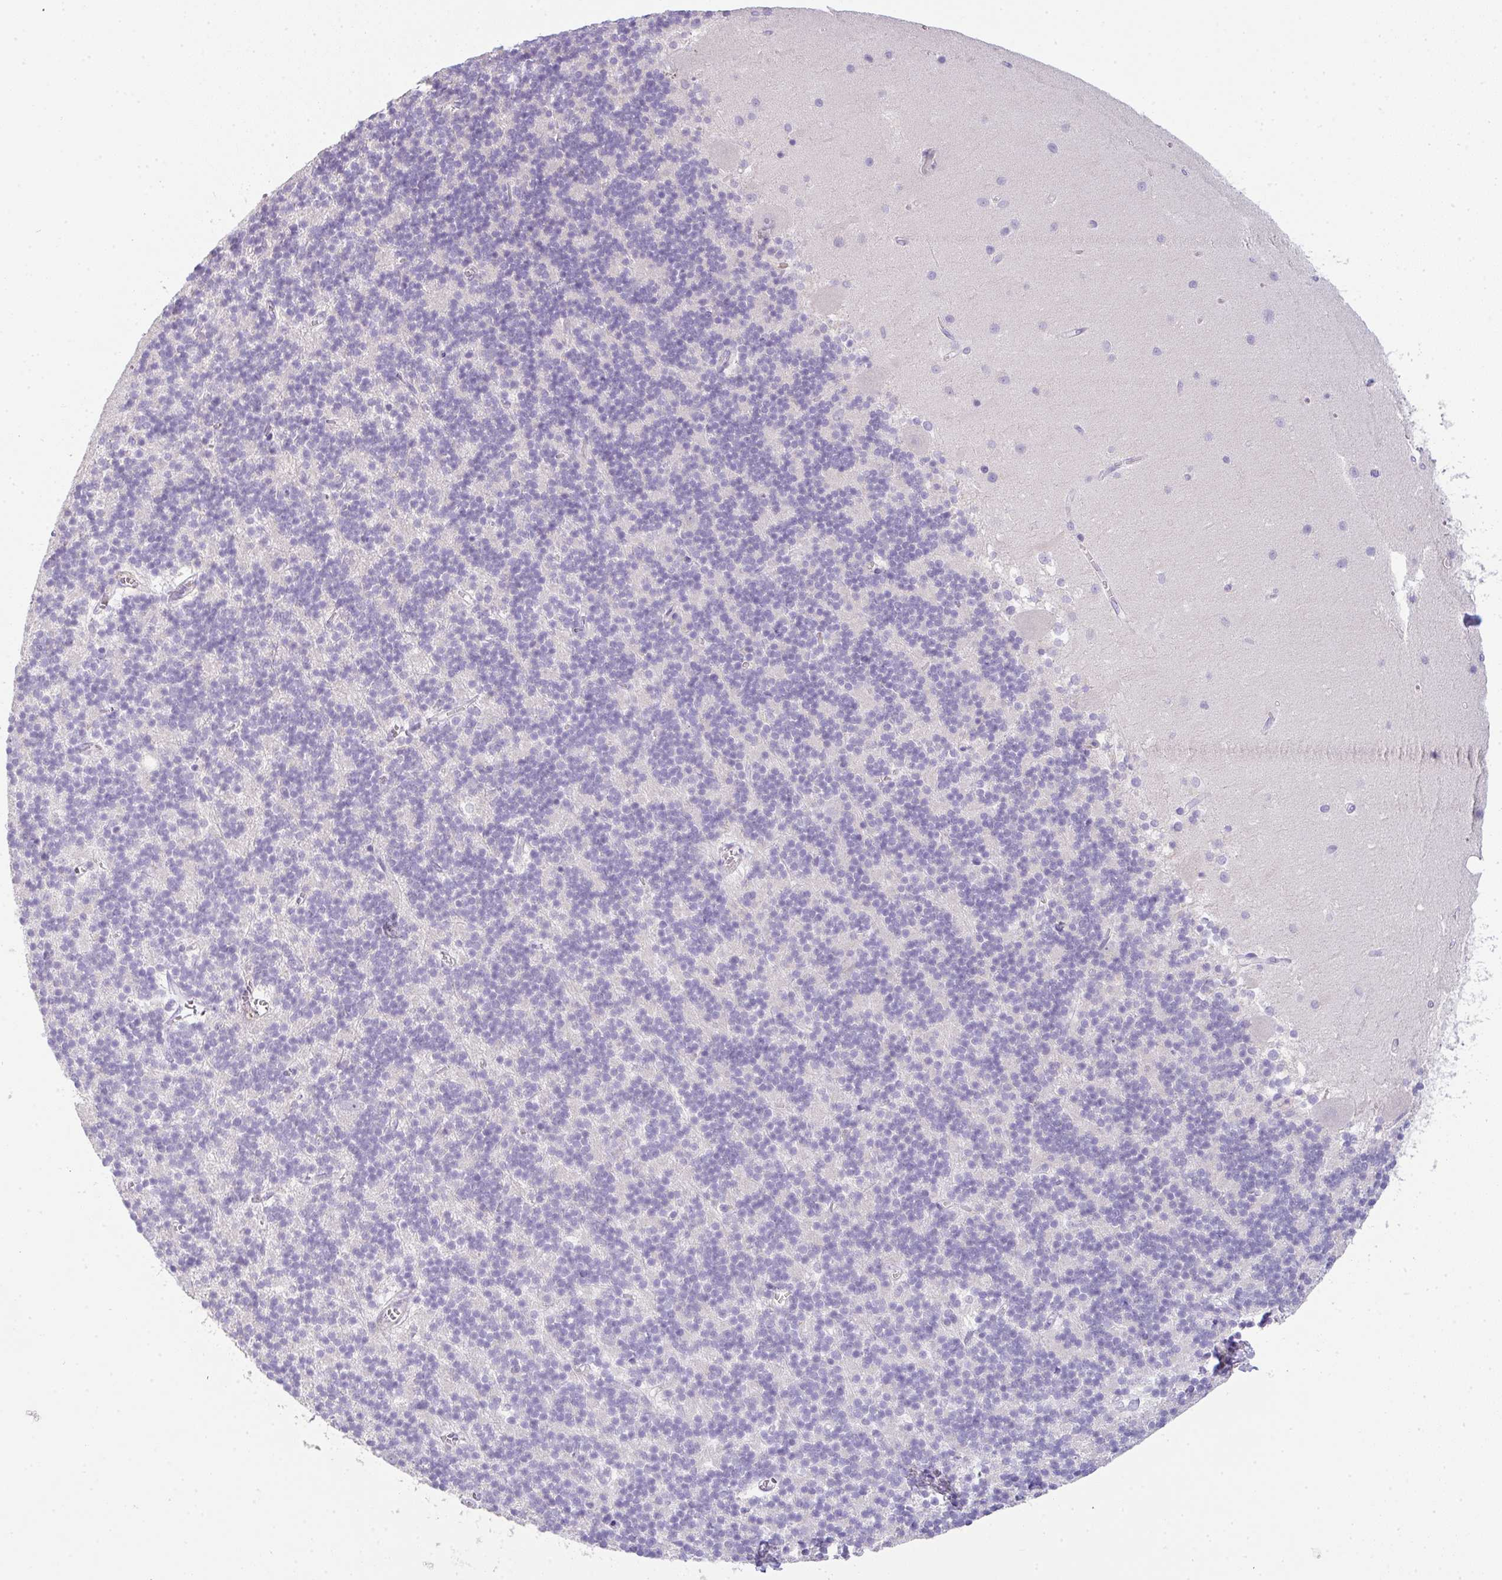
{"staining": {"intensity": "negative", "quantity": "none", "location": "none"}, "tissue": "cerebellum", "cell_type": "Cells in granular layer", "image_type": "normal", "snomed": [{"axis": "morphology", "description": "Normal tissue, NOS"}, {"axis": "topography", "description": "Cerebellum"}], "caption": "DAB immunohistochemical staining of unremarkable human cerebellum demonstrates no significant positivity in cells in granular layer.", "gene": "FILIP1", "patient": {"sex": "male", "age": 54}}